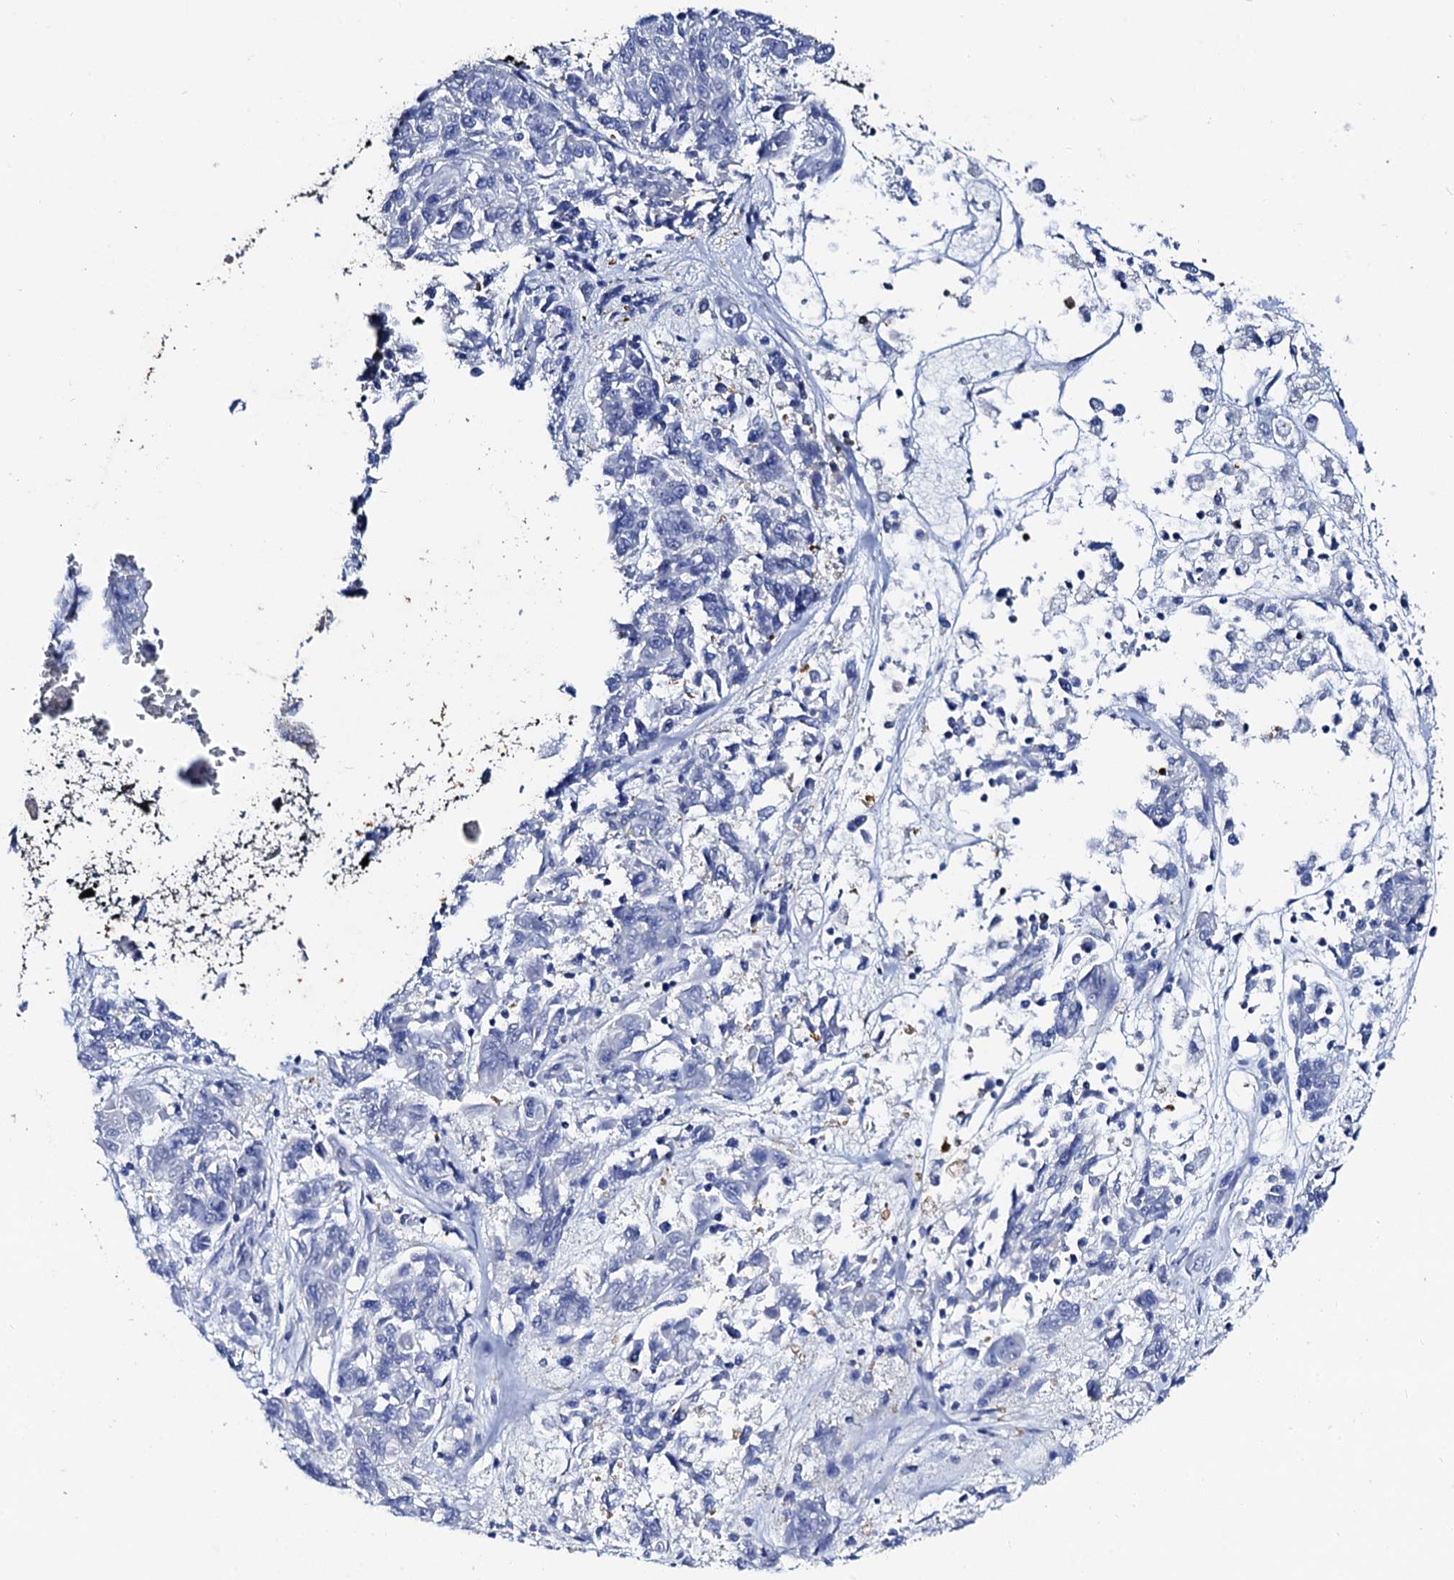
{"staining": {"intensity": "negative", "quantity": "none", "location": "none"}, "tissue": "melanoma", "cell_type": "Tumor cells", "image_type": "cancer", "snomed": [{"axis": "morphology", "description": "Malignant melanoma, NOS"}, {"axis": "topography", "description": "Skin"}], "caption": "The immunohistochemistry (IHC) image has no significant positivity in tumor cells of malignant melanoma tissue. Brightfield microscopy of immunohistochemistry (IHC) stained with DAB (brown) and hematoxylin (blue), captured at high magnification.", "gene": "GLB1L3", "patient": {"sex": "male", "age": 53}}